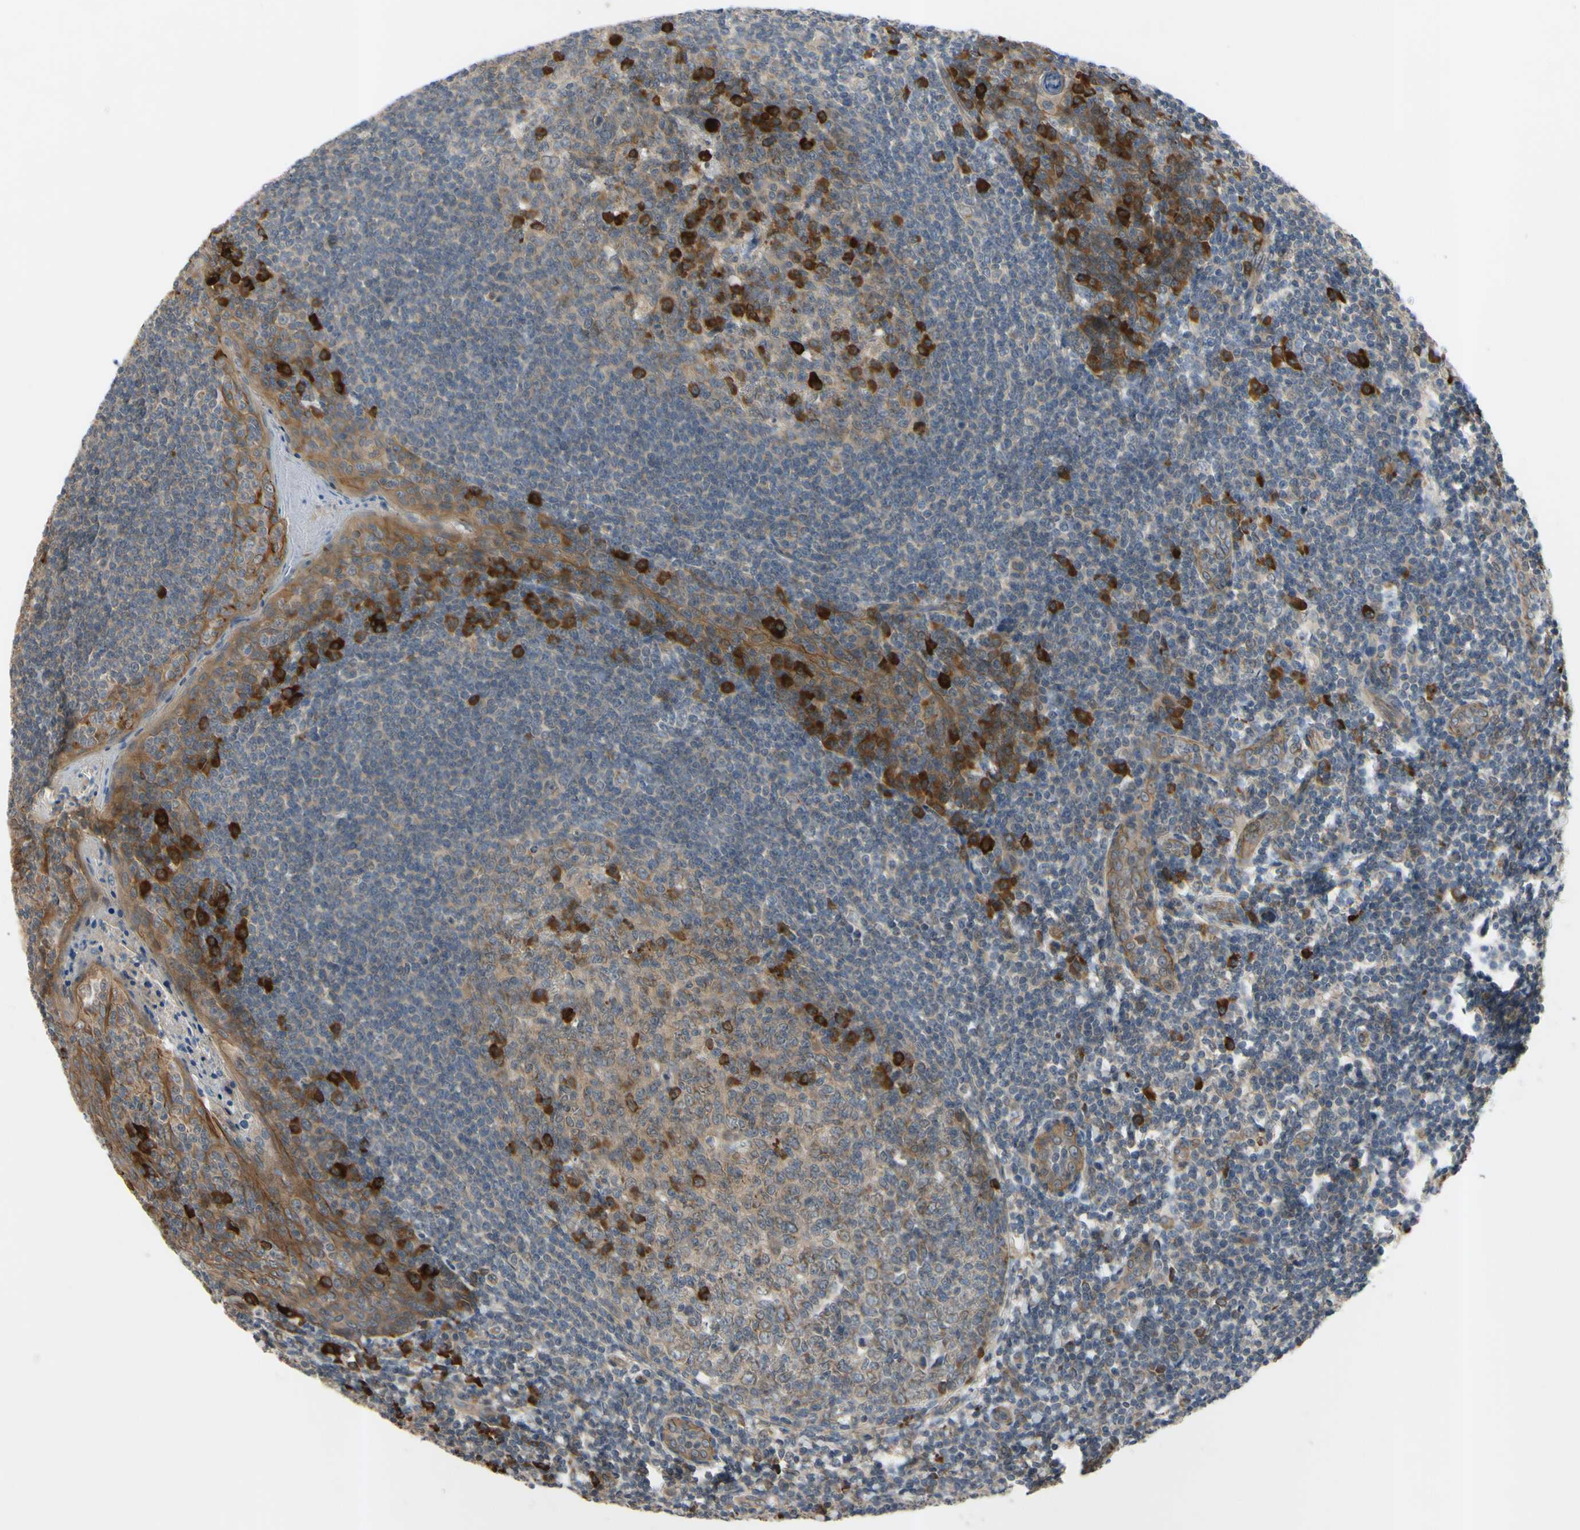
{"staining": {"intensity": "strong", "quantity": "<25%", "location": "cytoplasmic/membranous"}, "tissue": "tonsil", "cell_type": "Germinal center cells", "image_type": "normal", "snomed": [{"axis": "morphology", "description": "Normal tissue, NOS"}, {"axis": "topography", "description": "Tonsil"}], "caption": "Germinal center cells display medium levels of strong cytoplasmic/membranous staining in about <25% of cells in normal tonsil.", "gene": "XIAP", "patient": {"sex": "male", "age": 31}}